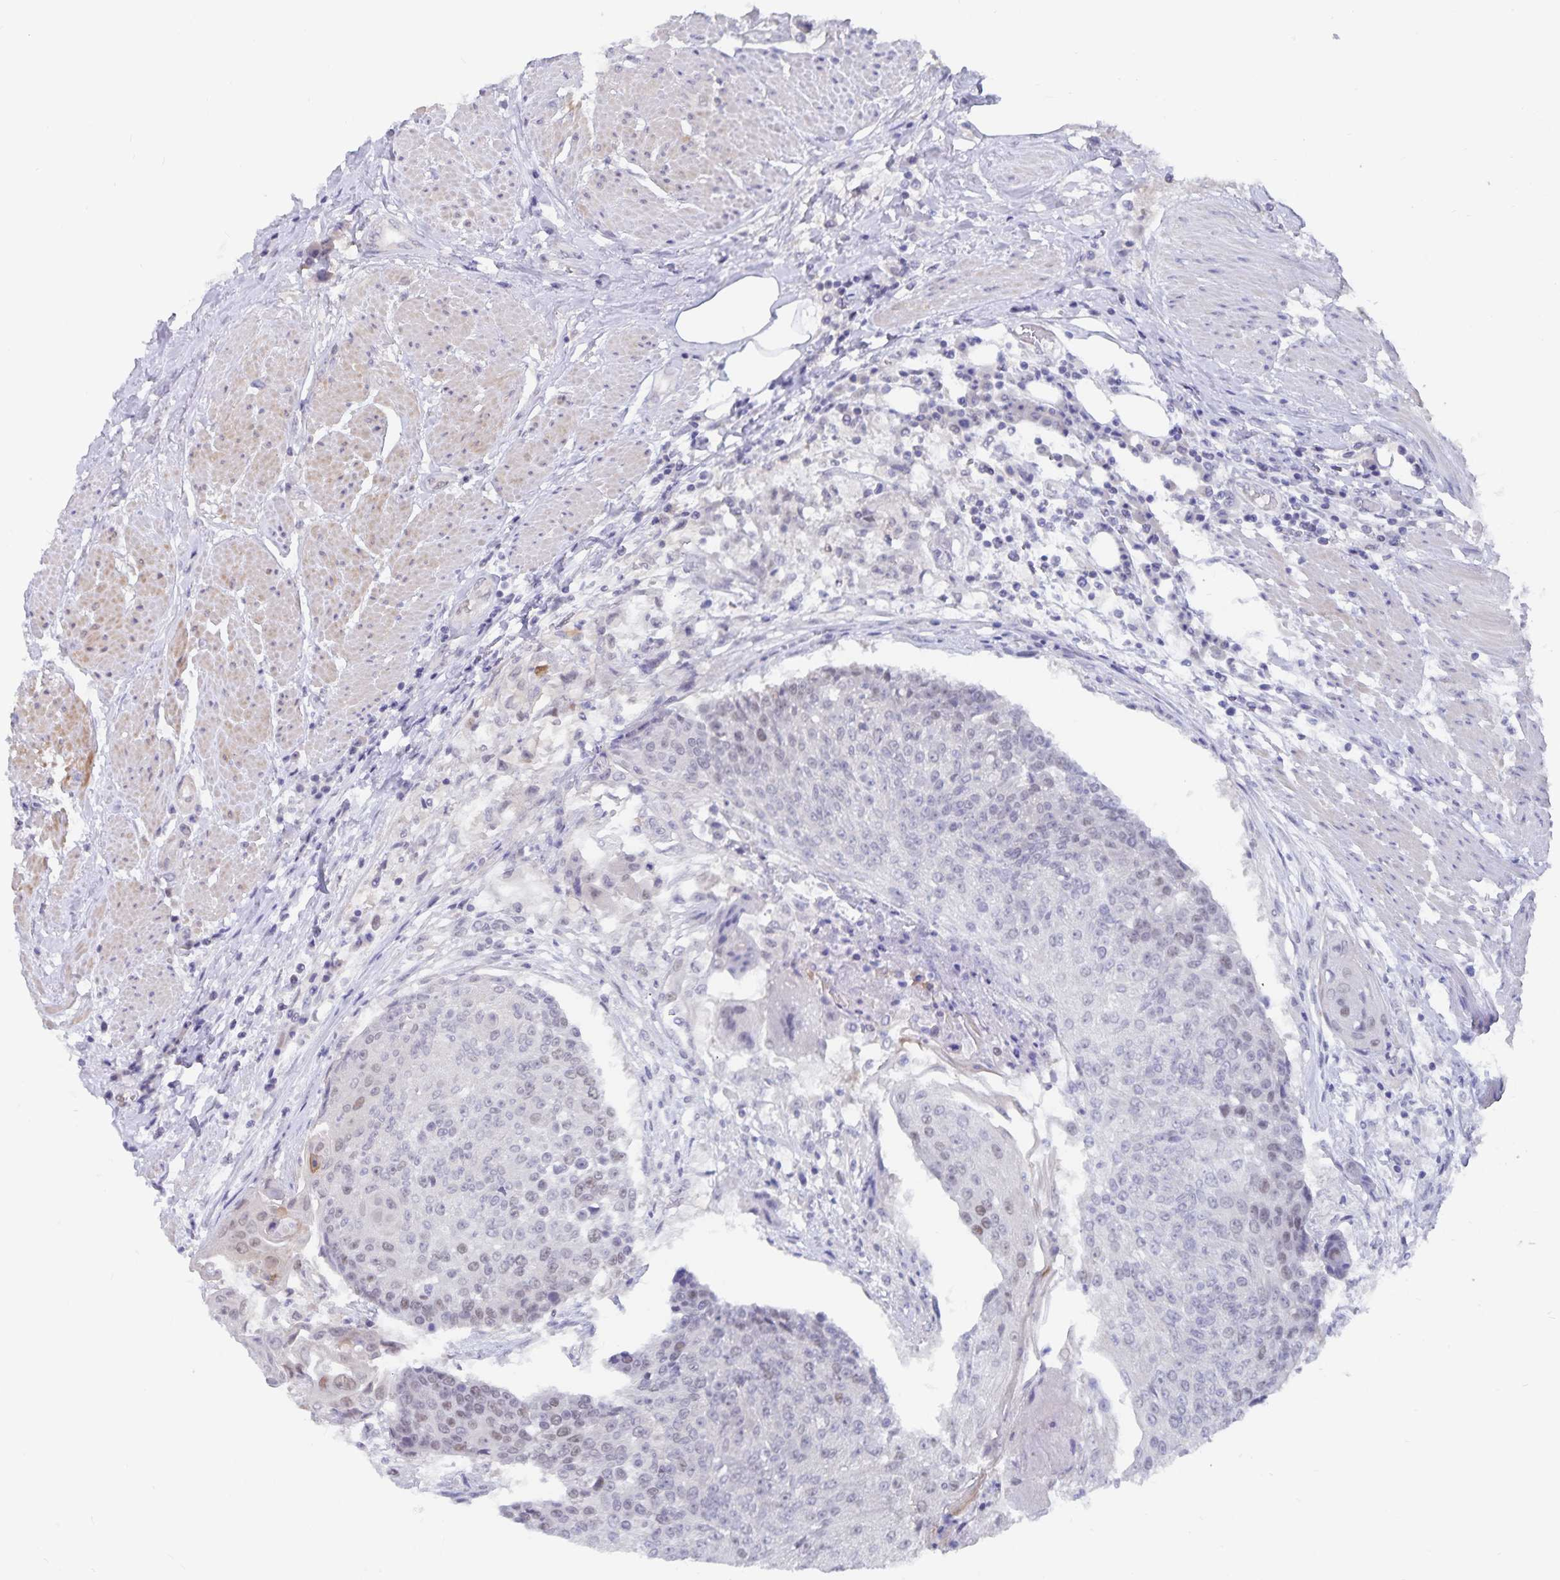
{"staining": {"intensity": "weak", "quantity": "<25%", "location": "nuclear"}, "tissue": "urothelial cancer", "cell_type": "Tumor cells", "image_type": "cancer", "snomed": [{"axis": "morphology", "description": "Urothelial carcinoma, High grade"}, {"axis": "topography", "description": "Urinary bladder"}], "caption": "Immunohistochemistry (IHC) of urothelial carcinoma (high-grade) shows no expression in tumor cells.", "gene": "BAG6", "patient": {"sex": "female", "age": 63}}